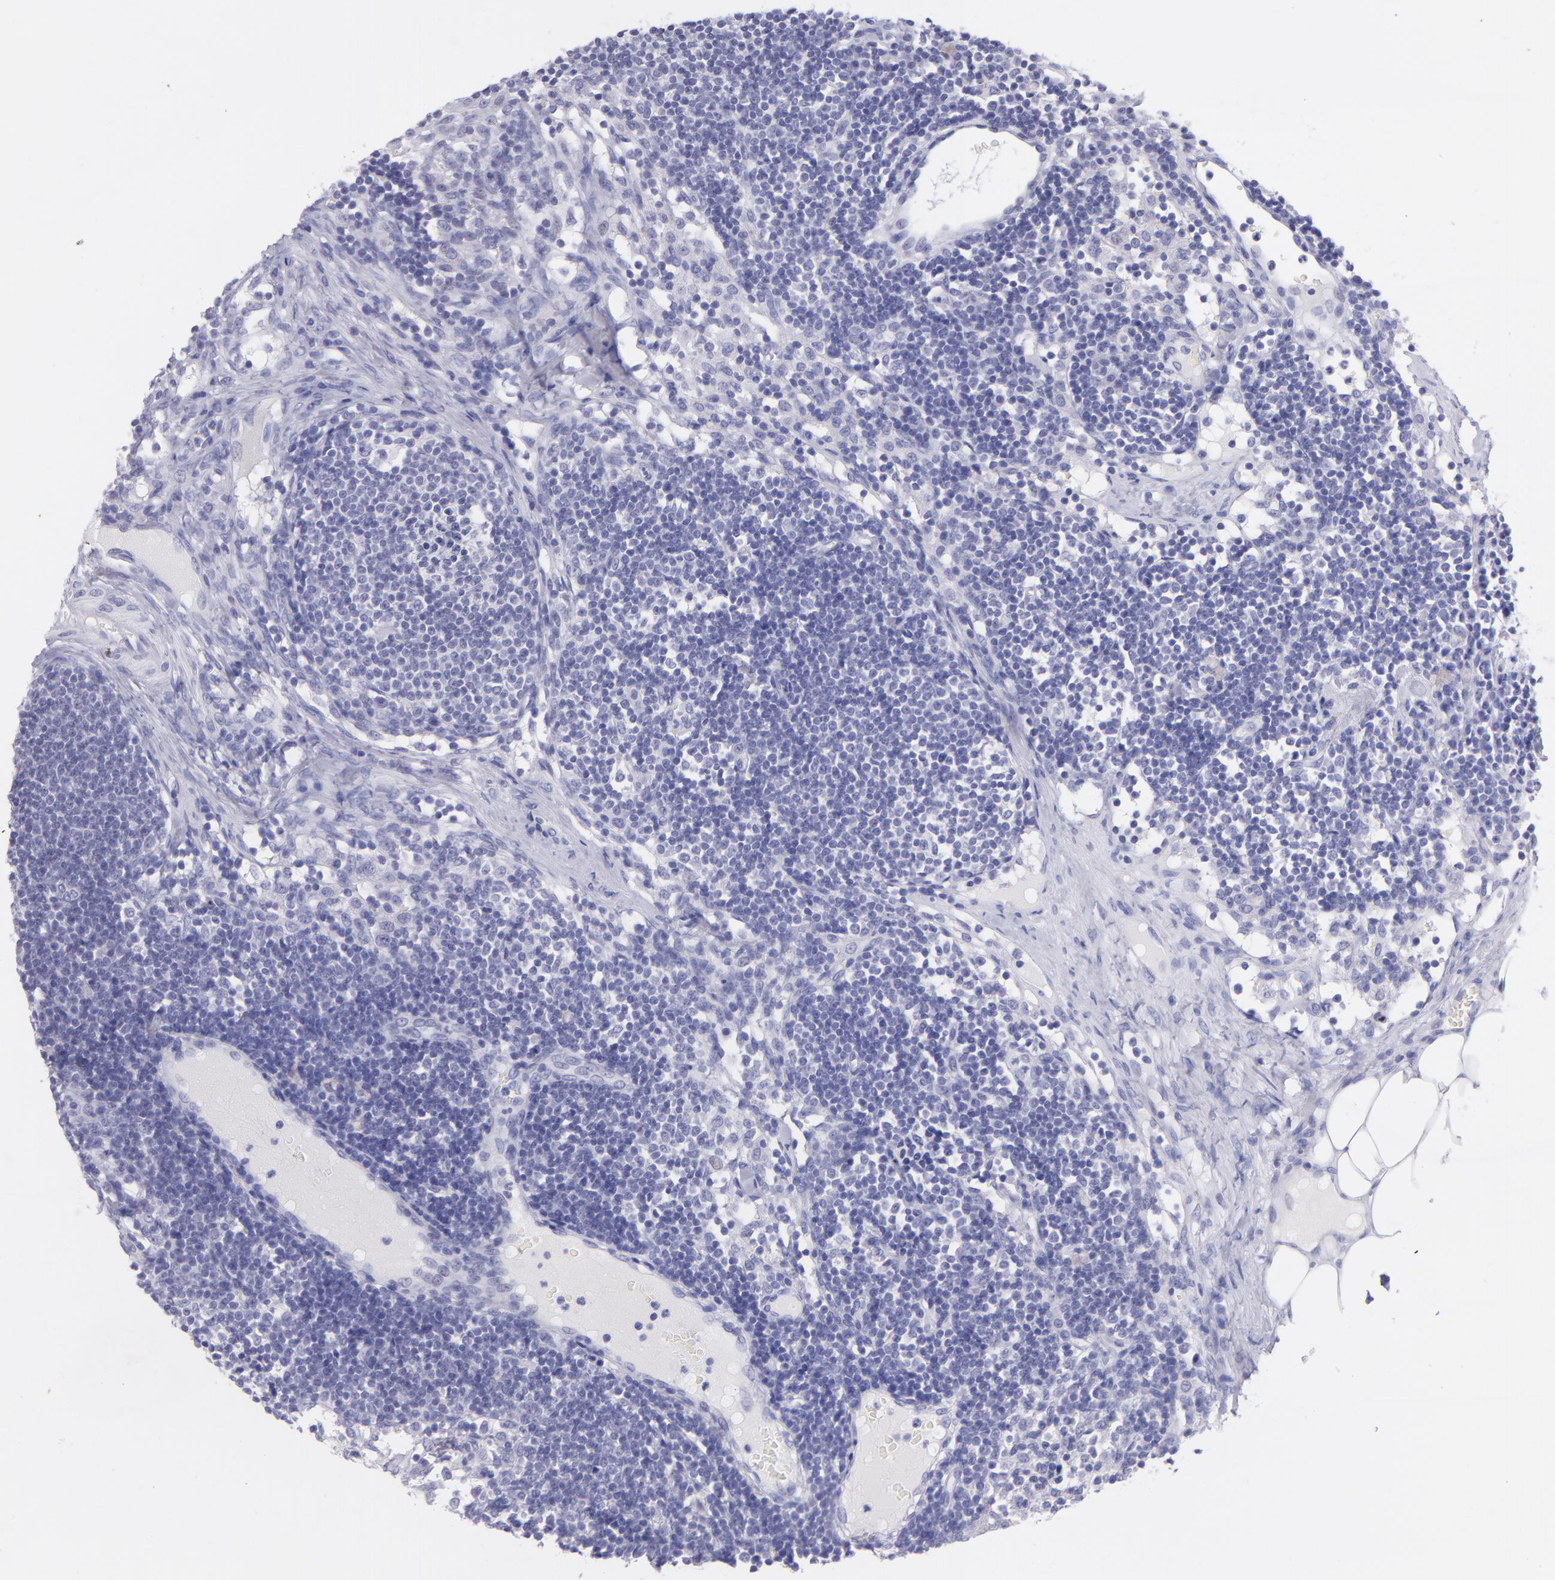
{"staining": {"intensity": "negative", "quantity": "none", "location": "none"}, "tissue": "lymph node", "cell_type": "Germinal center cells", "image_type": "normal", "snomed": [{"axis": "morphology", "description": "Normal tissue, NOS"}, {"axis": "topography", "description": "Lymph node"}], "caption": "Germinal center cells show no significant positivity in benign lymph node. (DAB (3,3'-diaminobenzidine) immunohistochemistry, high magnification).", "gene": "CNP", "patient": {"sex": "female", "age": 42}}